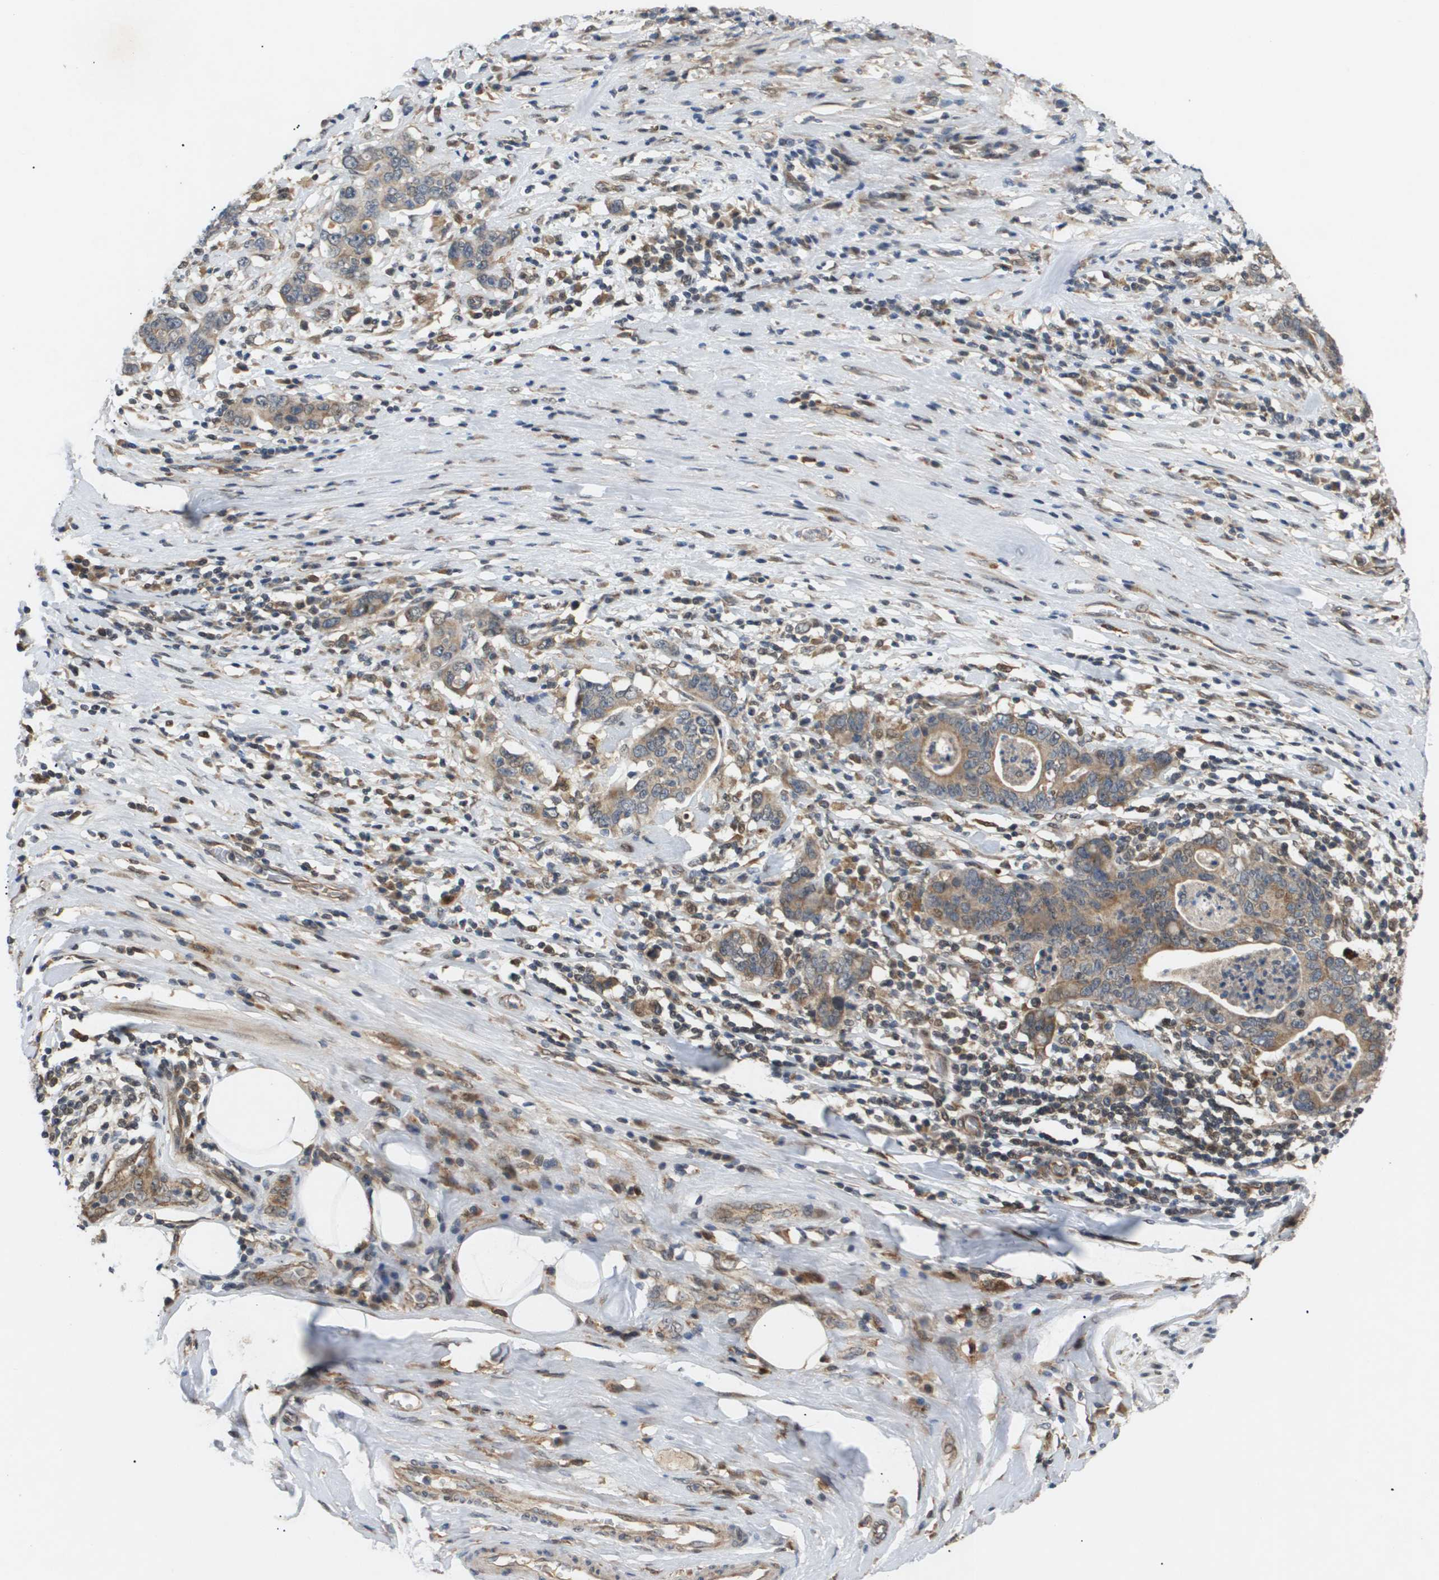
{"staining": {"intensity": "moderate", "quantity": ">75%", "location": "cytoplasmic/membranous"}, "tissue": "stomach cancer", "cell_type": "Tumor cells", "image_type": "cancer", "snomed": [{"axis": "morphology", "description": "Adenocarcinoma, NOS"}, {"axis": "topography", "description": "Stomach, lower"}], "caption": "Immunohistochemistry (DAB (3,3'-diaminobenzidine)) staining of human stomach cancer demonstrates moderate cytoplasmic/membranous protein expression in about >75% of tumor cells. Ihc stains the protein in brown and the nuclei are stained blue.", "gene": "PDGFB", "patient": {"sex": "female", "age": 72}}